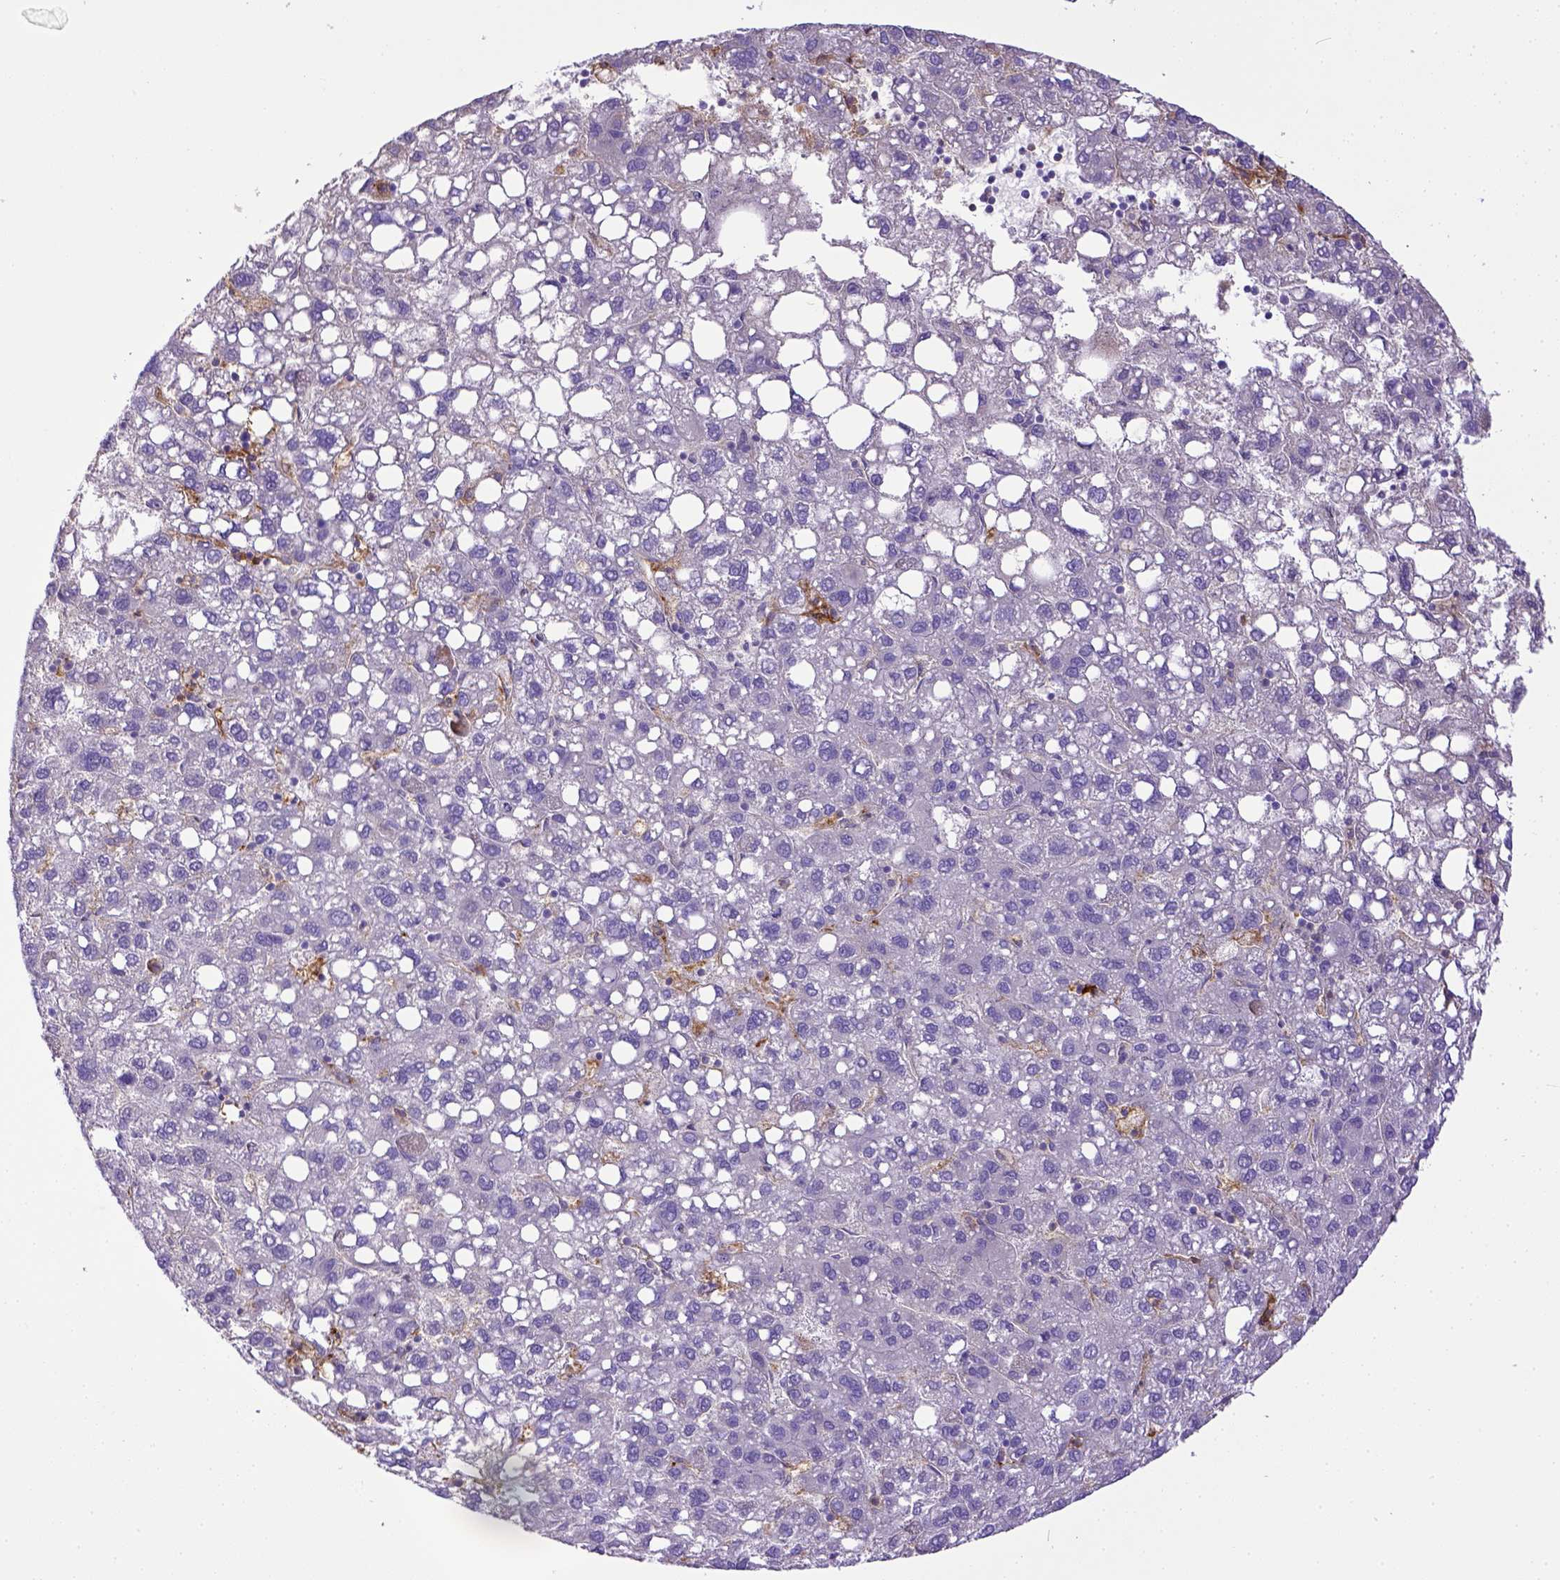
{"staining": {"intensity": "negative", "quantity": "none", "location": "none"}, "tissue": "liver cancer", "cell_type": "Tumor cells", "image_type": "cancer", "snomed": [{"axis": "morphology", "description": "Carcinoma, Hepatocellular, NOS"}, {"axis": "topography", "description": "Liver"}], "caption": "High power microscopy photomicrograph of an immunohistochemistry (IHC) image of liver cancer, revealing no significant expression in tumor cells.", "gene": "CD40", "patient": {"sex": "female", "age": 82}}